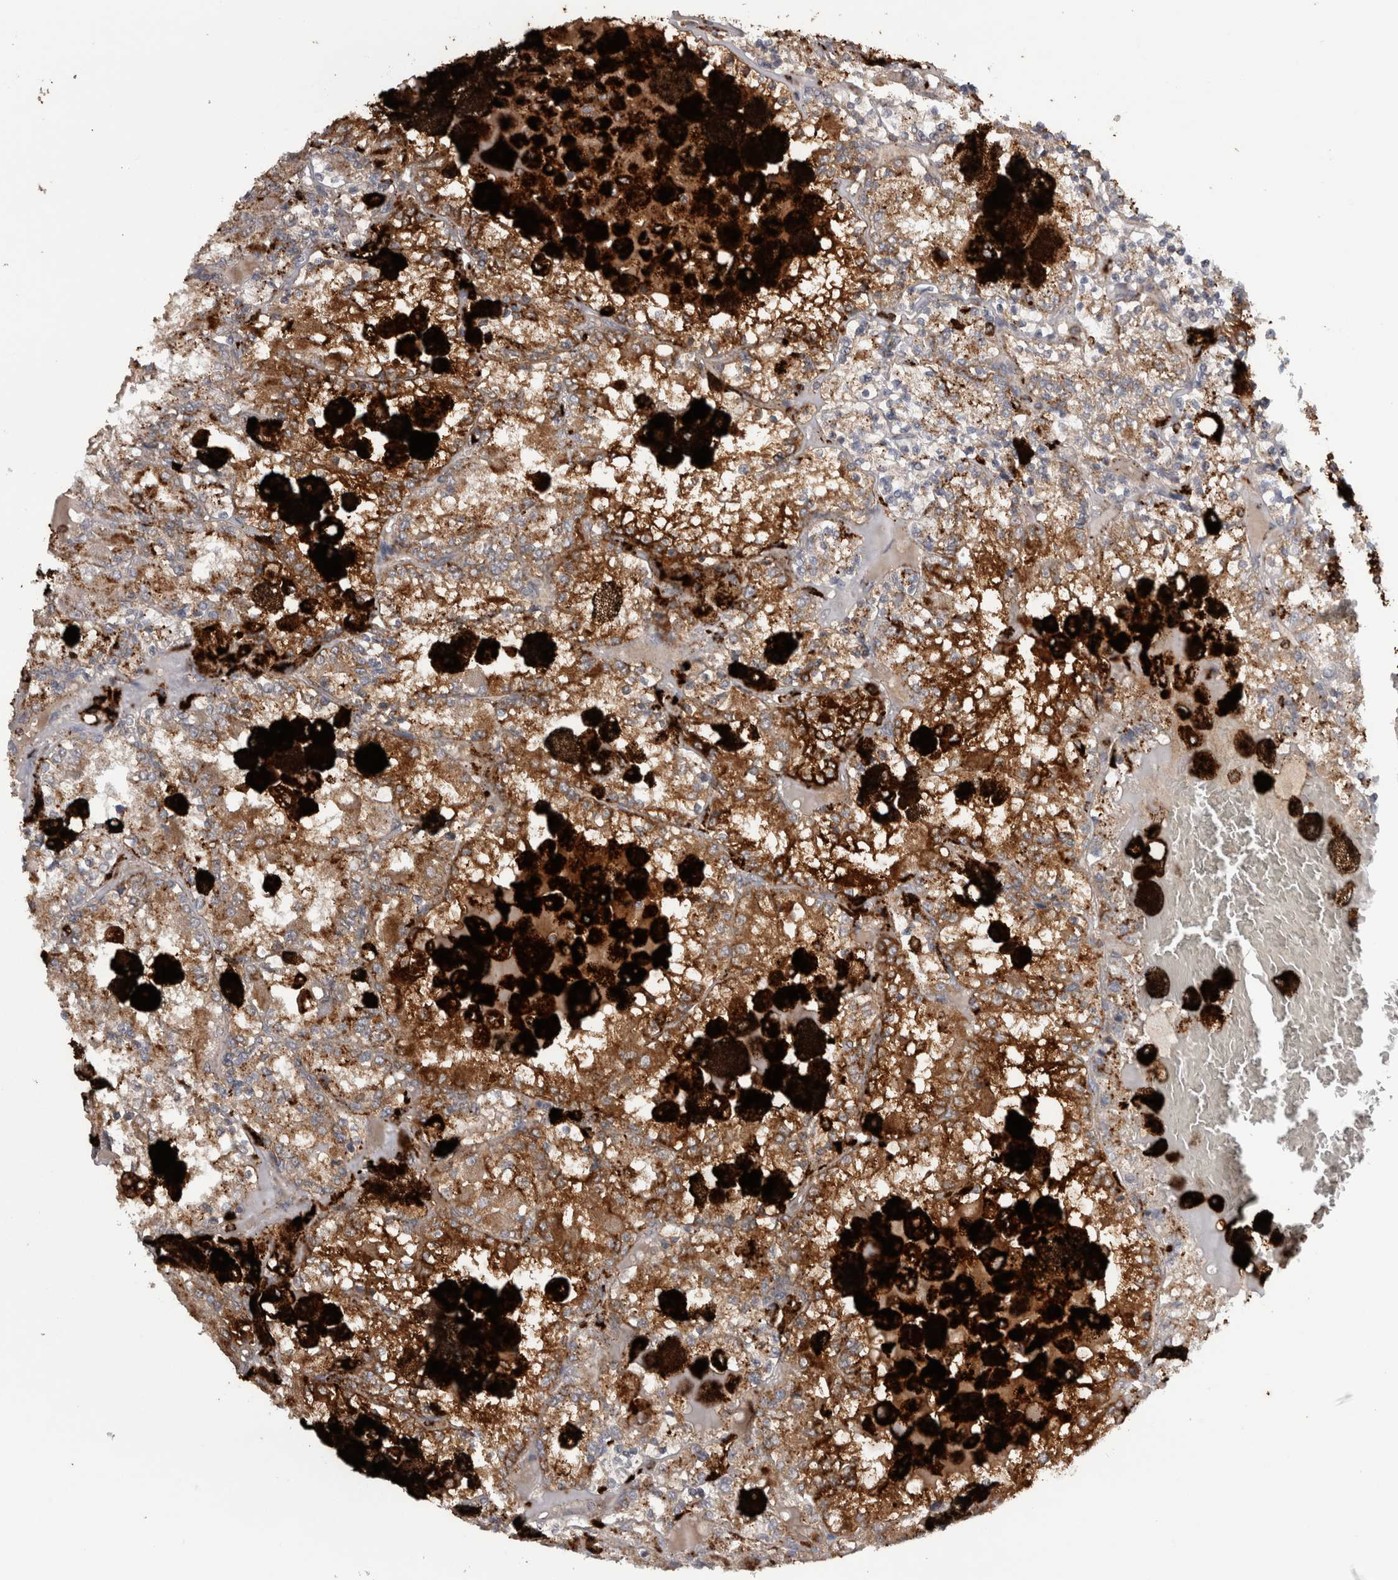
{"staining": {"intensity": "moderate", "quantity": "25%-75%", "location": "cytoplasmic/membranous"}, "tissue": "renal cancer", "cell_type": "Tumor cells", "image_type": "cancer", "snomed": [{"axis": "morphology", "description": "Adenocarcinoma, NOS"}, {"axis": "topography", "description": "Kidney"}], "caption": "Protein expression analysis of human adenocarcinoma (renal) reveals moderate cytoplasmic/membranous expression in approximately 25%-75% of tumor cells. (Stains: DAB (3,3'-diaminobenzidine) in brown, nuclei in blue, Microscopy: brightfield microscopy at high magnification).", "gene": "CTSZ", "patient": {"sex": "female", "age": 56}}